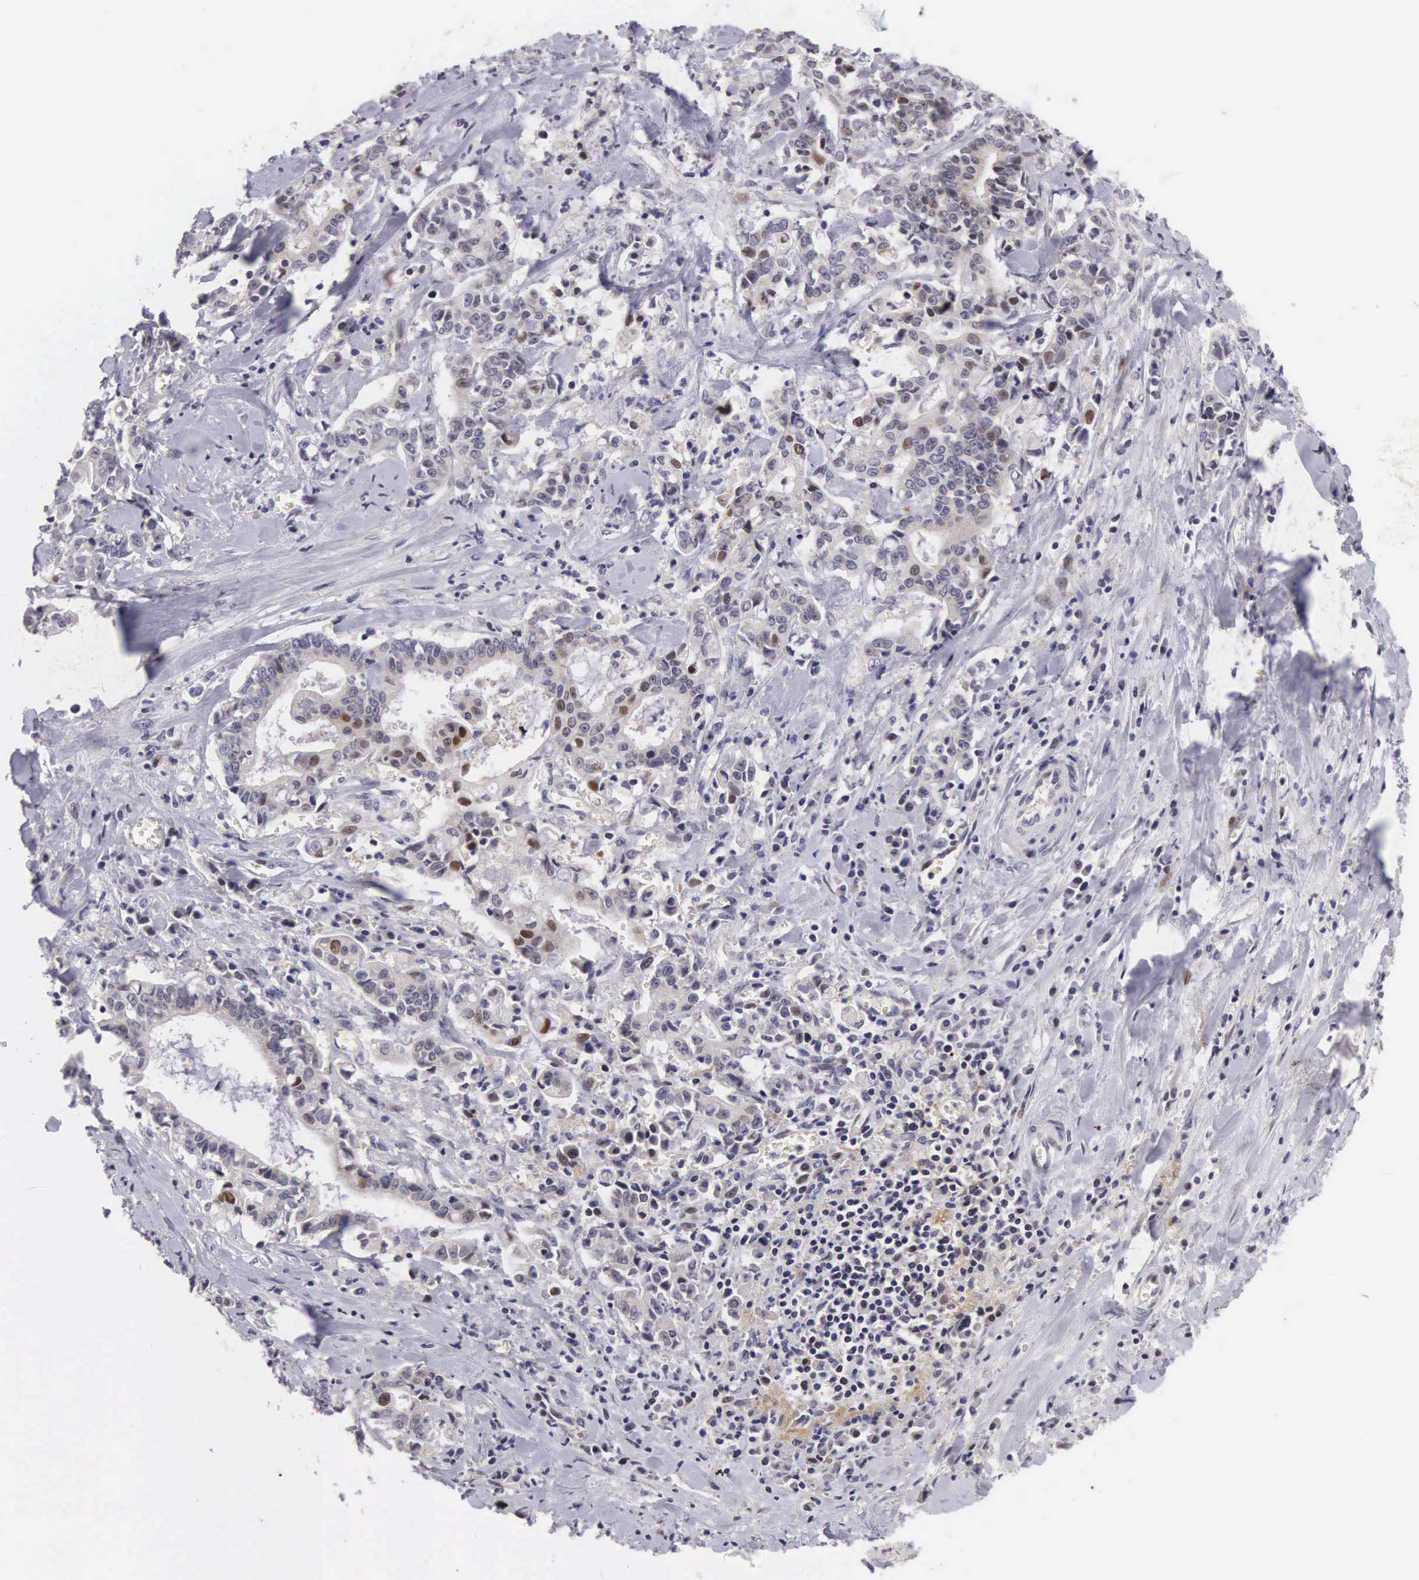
{"staining": {"intensity": "weak", "quantity": "<25%", "location": "cytoplasmic/membranous,nuclear"}, "tissue": "liver cancer", "cell_type": "Tumor cells", "image_type": "cancer", "snomed": [{"axis": "morphology", "description": "Cholangiocarcinoma"}, {"axis": "topography", "description": "Liver"}], "caption": "IHC image of human liver cancer stained for a protein (brown), which displays no staining in tumor cells.", "gene": "EMID1", "patient": {"sex": "male", "age": 57}}